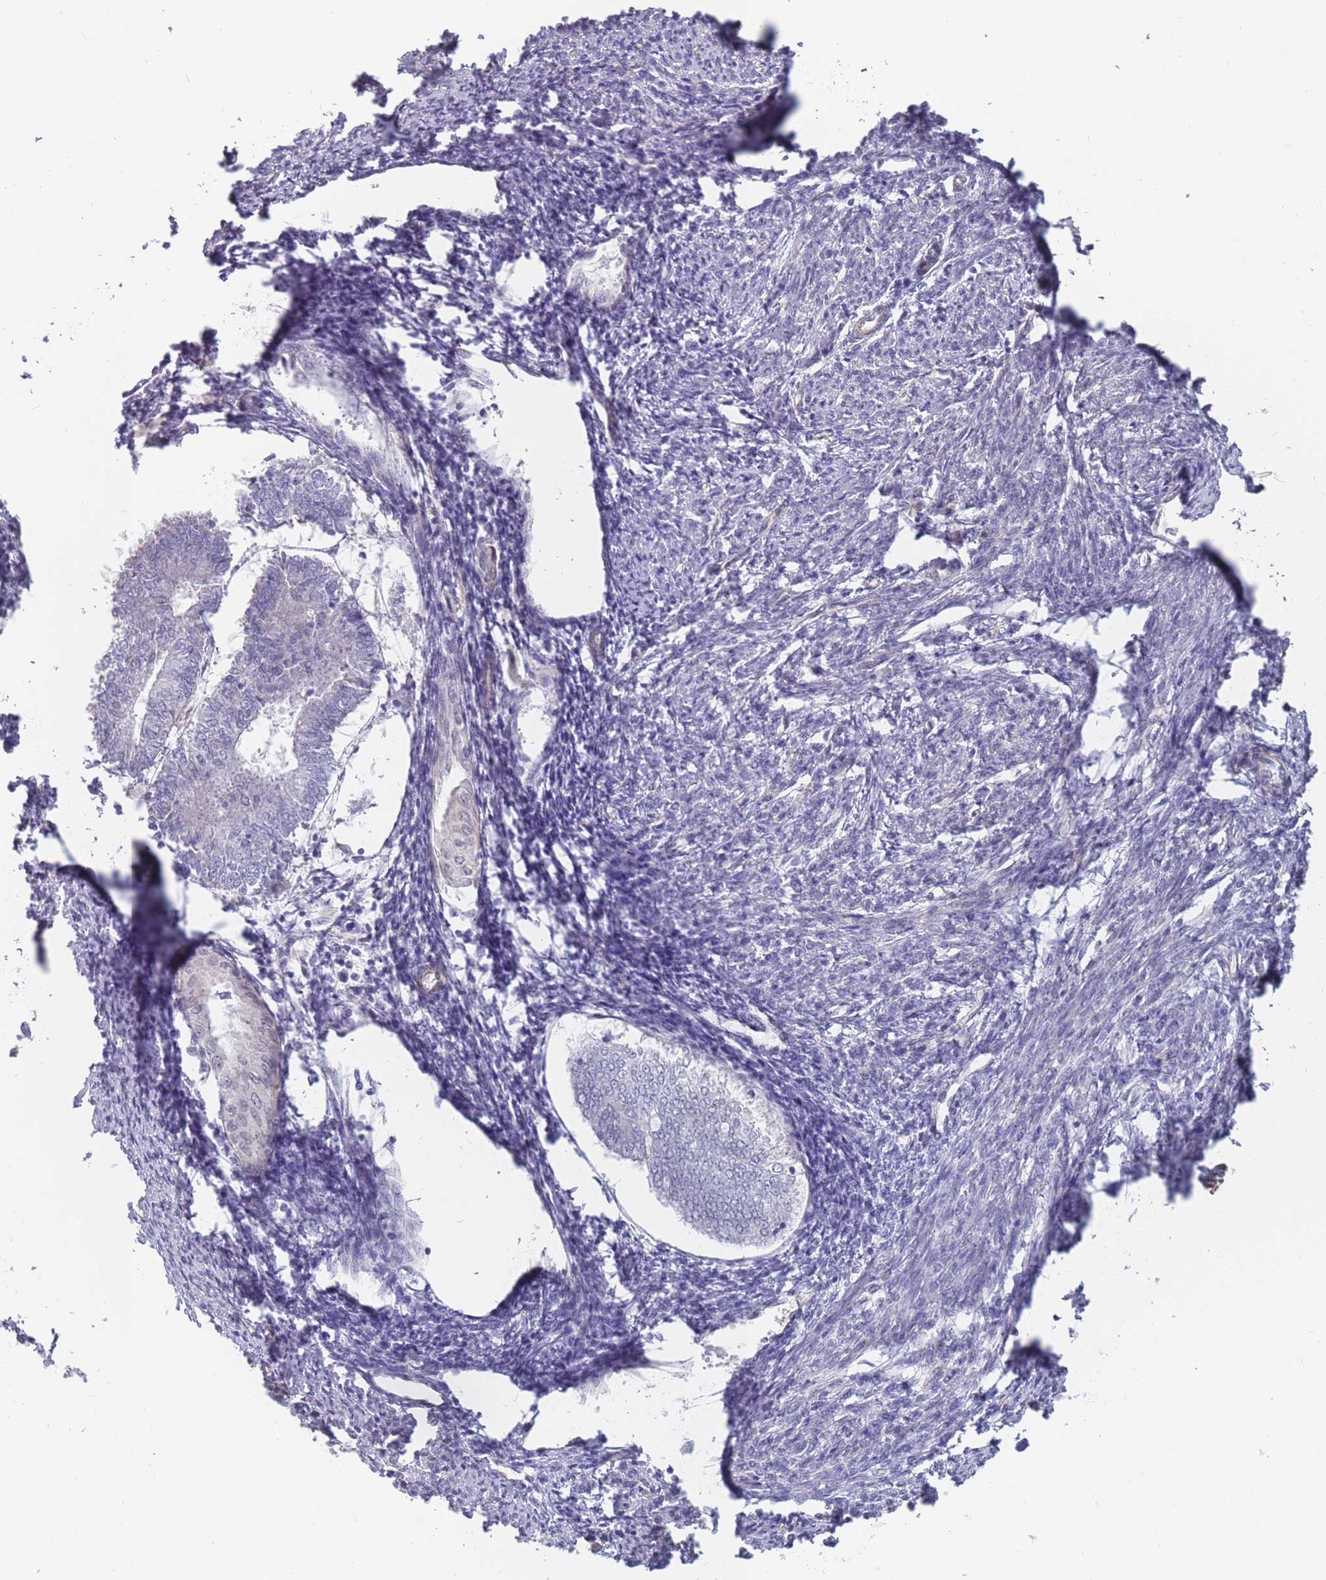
{"staining": {"intensity": "negative", "quantity": "none", "location": "none"}, "tissue": "smooth muscle", "cell_type": "Smooth muscle cells", "image_type": "normal", "snomed": [{"axis": "morphology", "description": "Normal tissue, NOS"}, {"axis": "topography", "description": "Smooth muscle"}, {"axis": "topography", "description": "Uterus"}], "caption": "This is a histopathology image of immunohistochemistry staining of benign smooth muscle, which shows no staining in smooth muscle cells. (DAB immunohistochemistry, high magnification).", "gene": "SLC1A6", "patient": {"sex": "female", "age": 59}}